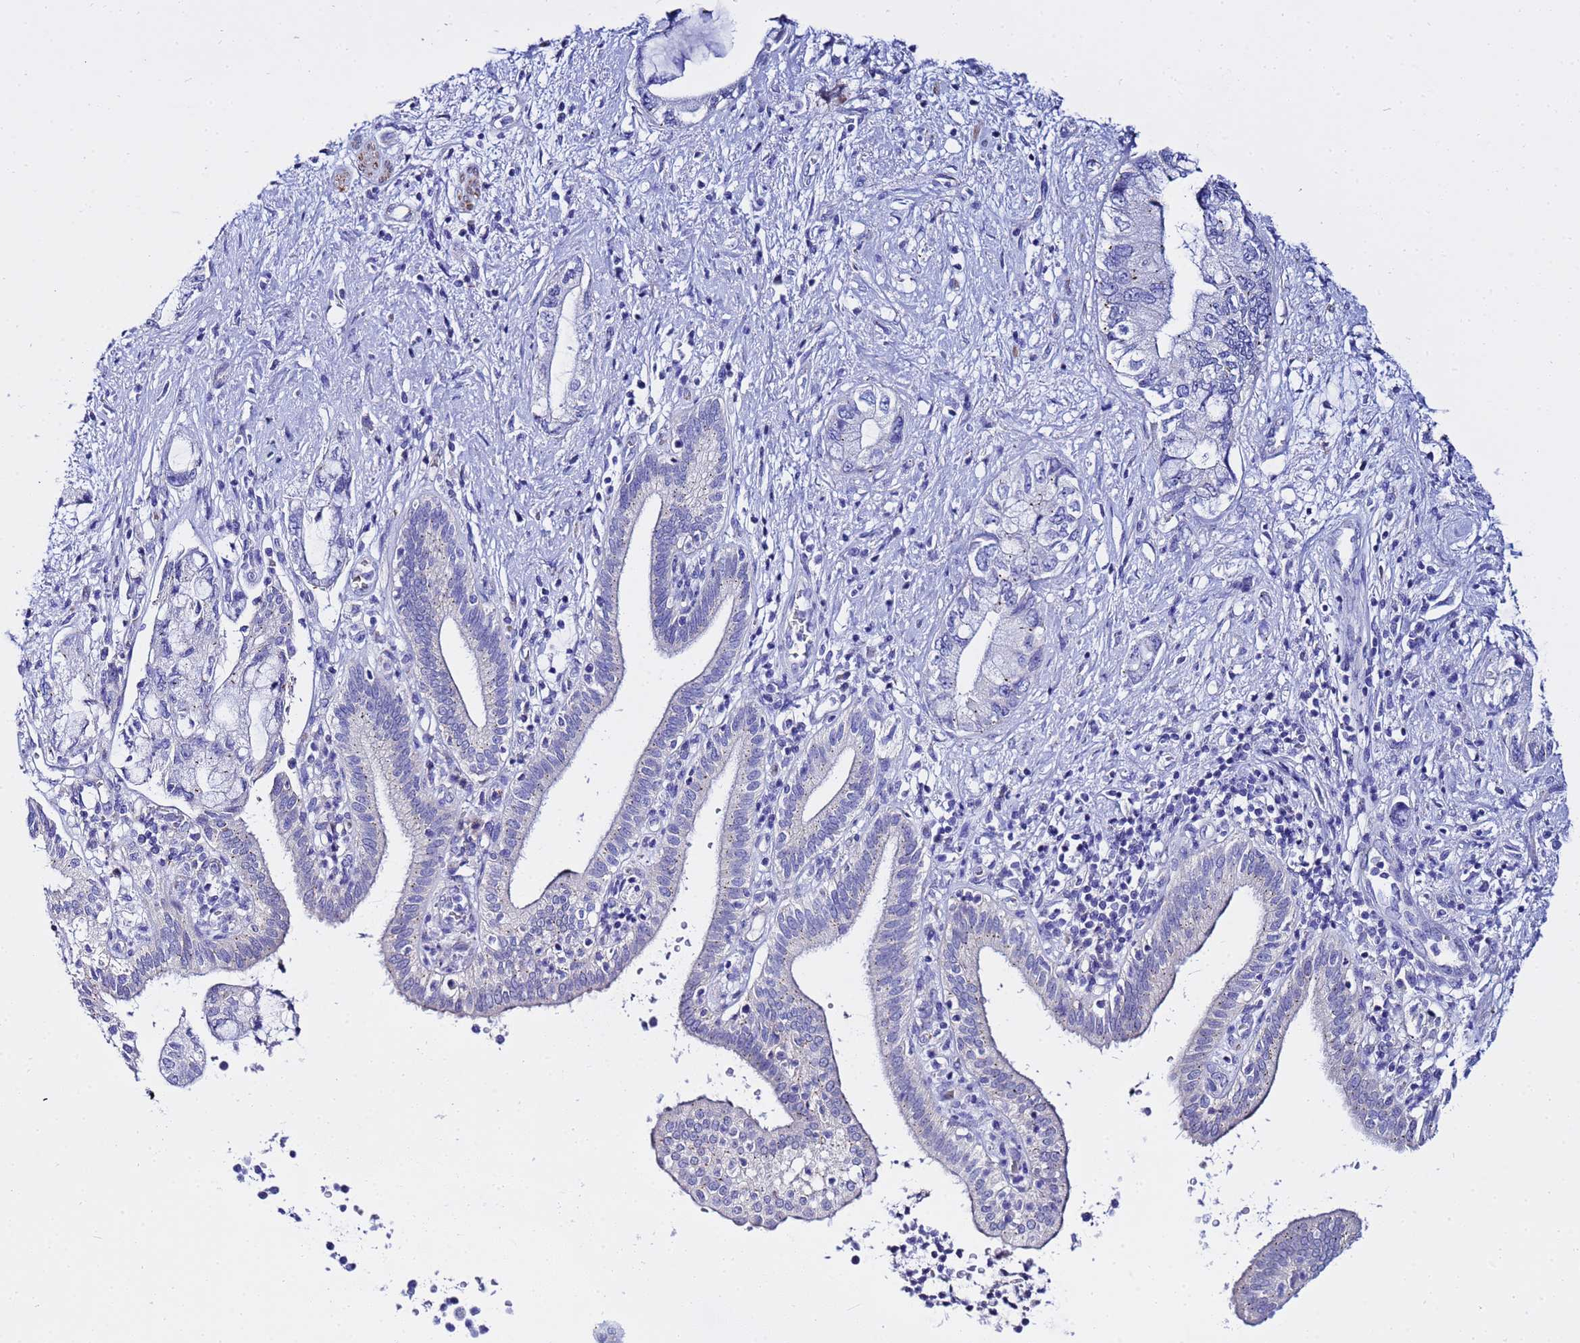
{"staining": {"intensity": "negative", "quantity": "none", "location": "none"}, "tissue": "pancreatic cancer", "cell_type": "Tumor cells", "image_type": "cancer", "snomed": [{"axis": "morphology", "description": "Adenocarcinoma, NOS"}, {"axis": "topography", "description": "Pancreas"}], "caption": "The IHC image has no significant staining in tumor cells of pancreatic cancer tissue.", "gene": "USP18", "patient": {"sex": "female", "age": 73}}